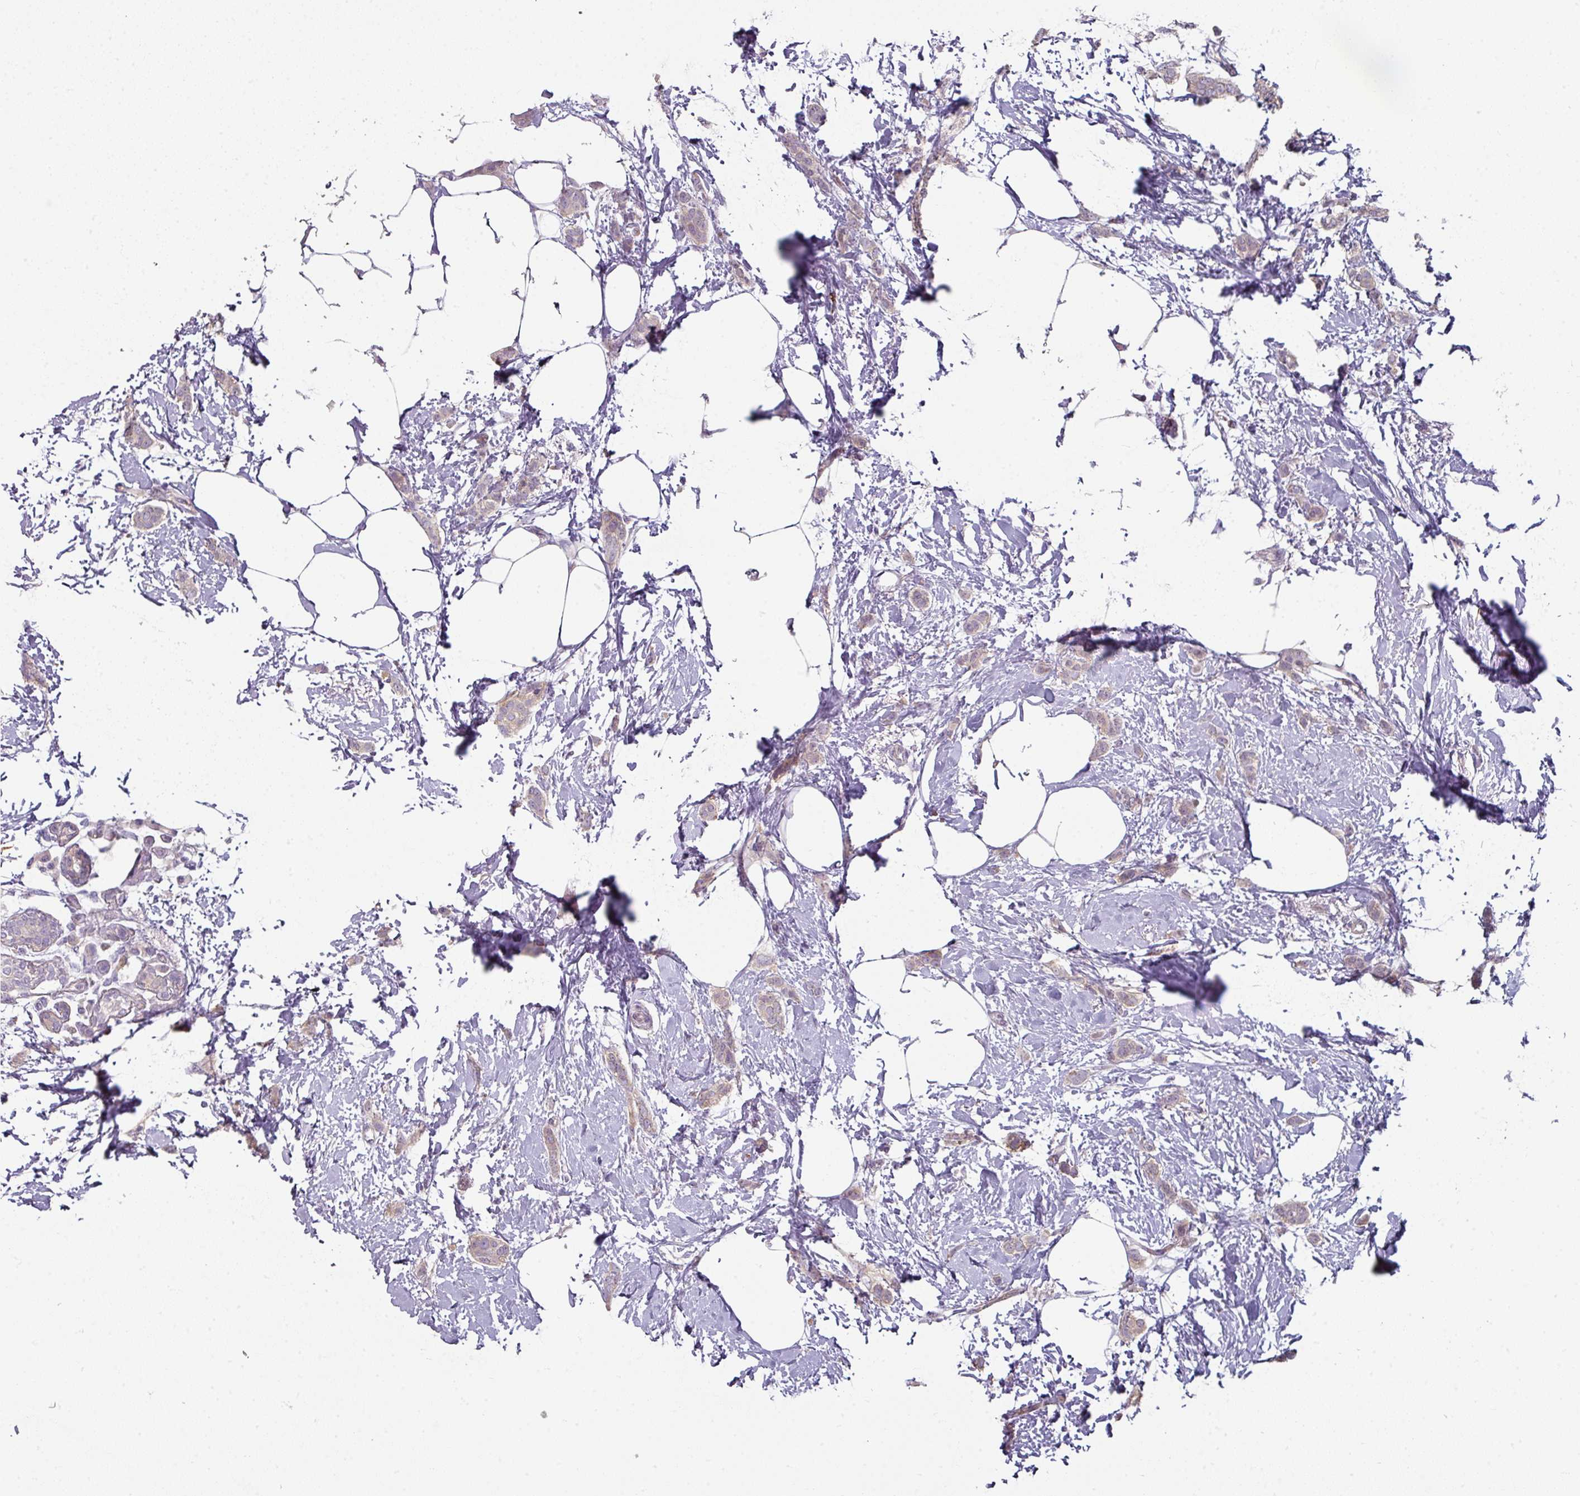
{"staining": {"intensity": "weak", "quantity": "<25%", "location": "cytoplasmic/membranous"}, "tissue": "breast cancer", "cell_type": "Tumor cells", "image_type": "cancer", "snomed": [{"axis": "morphology", "description": "Duct carcinoma"}, {"axis": "topography", "description": "Breast"}], "caption": "Tumor cells are negative for brown protein staining in breast cancer.", "gene": "C19orf33", "patient": {"sex": "female", "age": 72}}